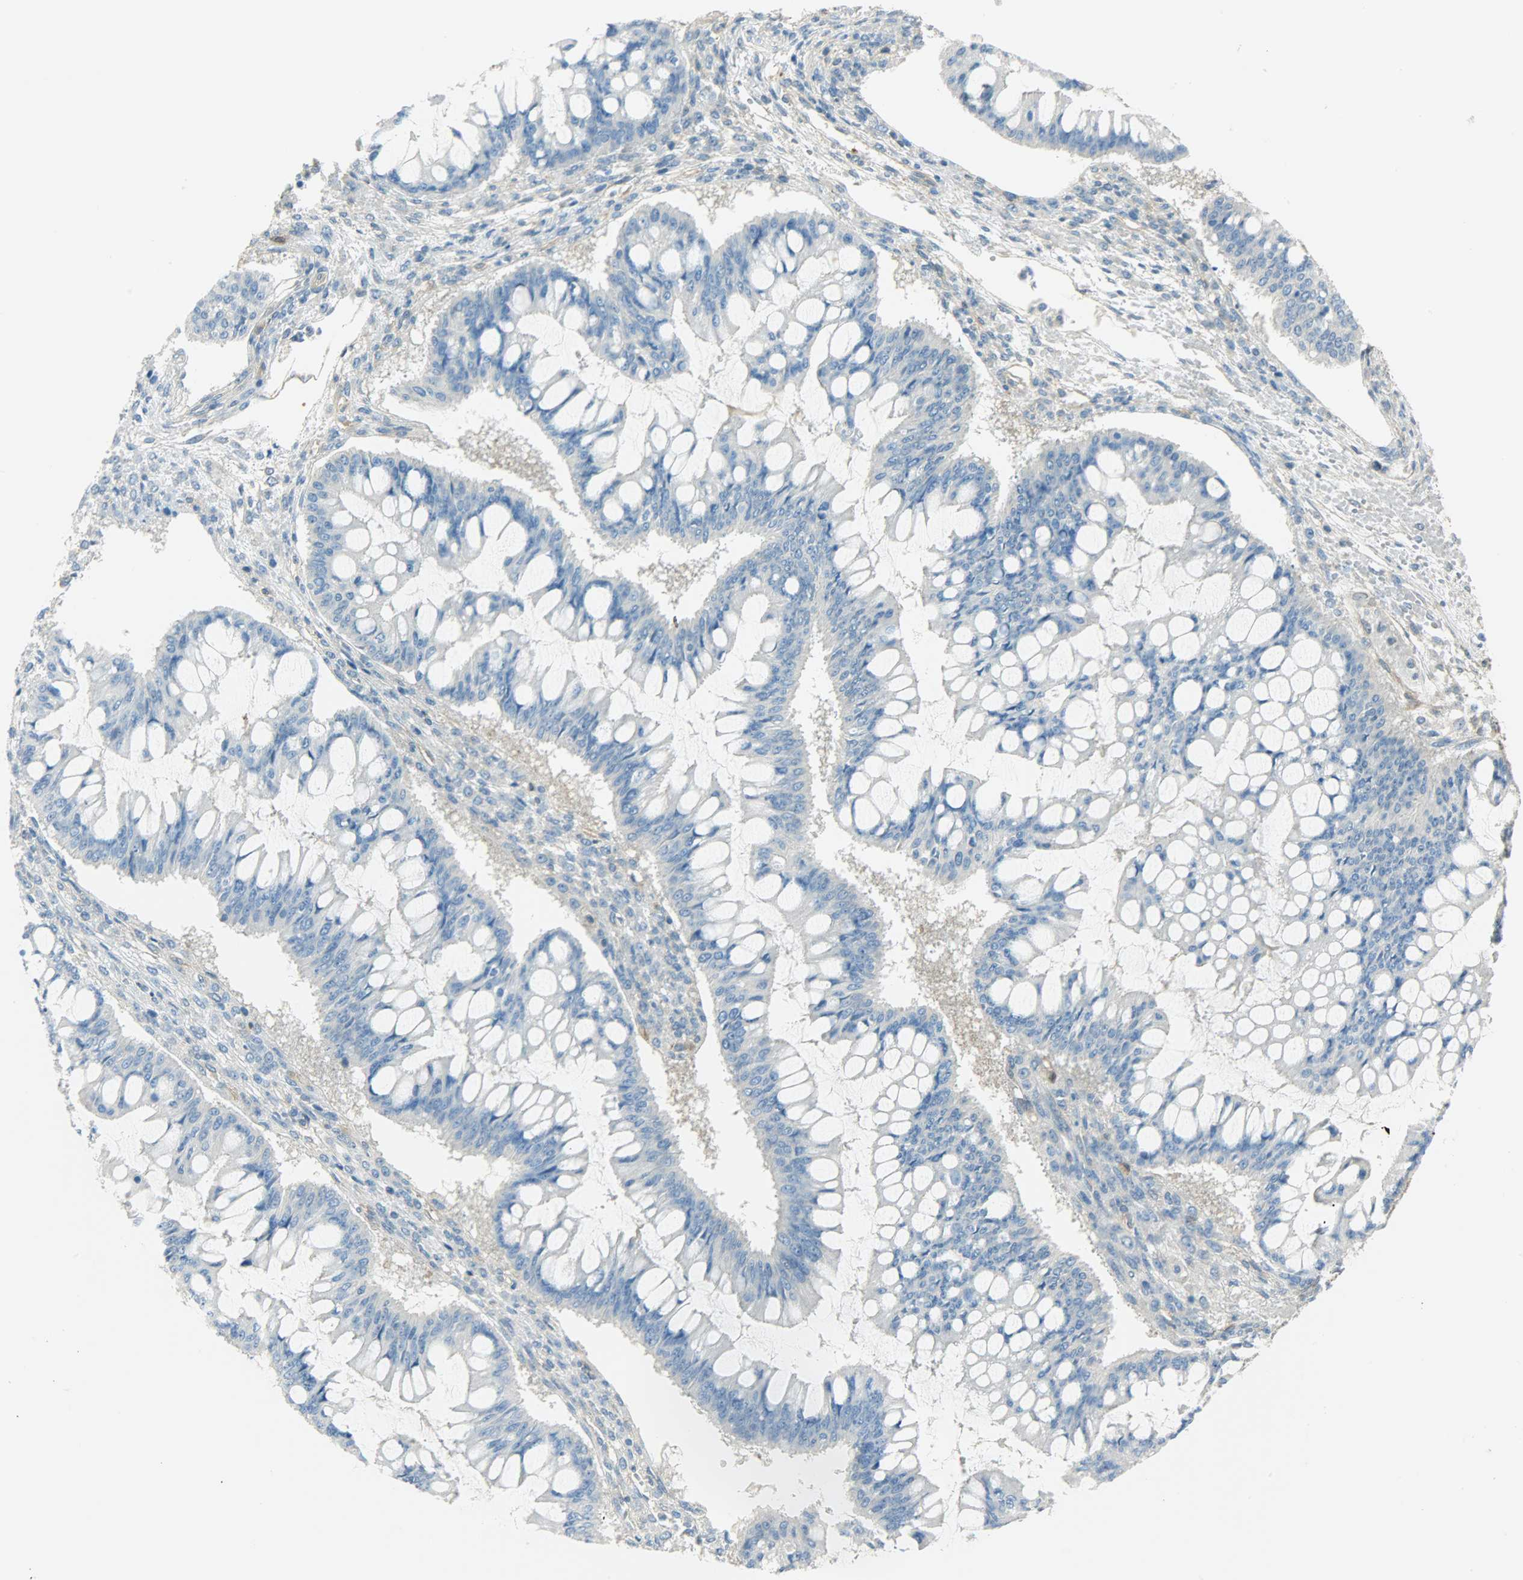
{"staining": {"intensity": "negative", "quantity": "none", "location": "none"}, "tissue": "ovarian cancer", "cell_type": "Tumor cells", "image_type": "cancer", "snomed": [{"axis": "morphology", "description": "Cystadenocarcinoma, mucinous, NOS"}, {"axis": "topography", "description": "Ovary"}], "caption": "Ovarian mucinous cystadenocarcinoma was stained to show a protein in brown. There is no significant staining in tumor cells.", "gene": "TSC22D2", "patient": {"sex": "female", "age": 73}}